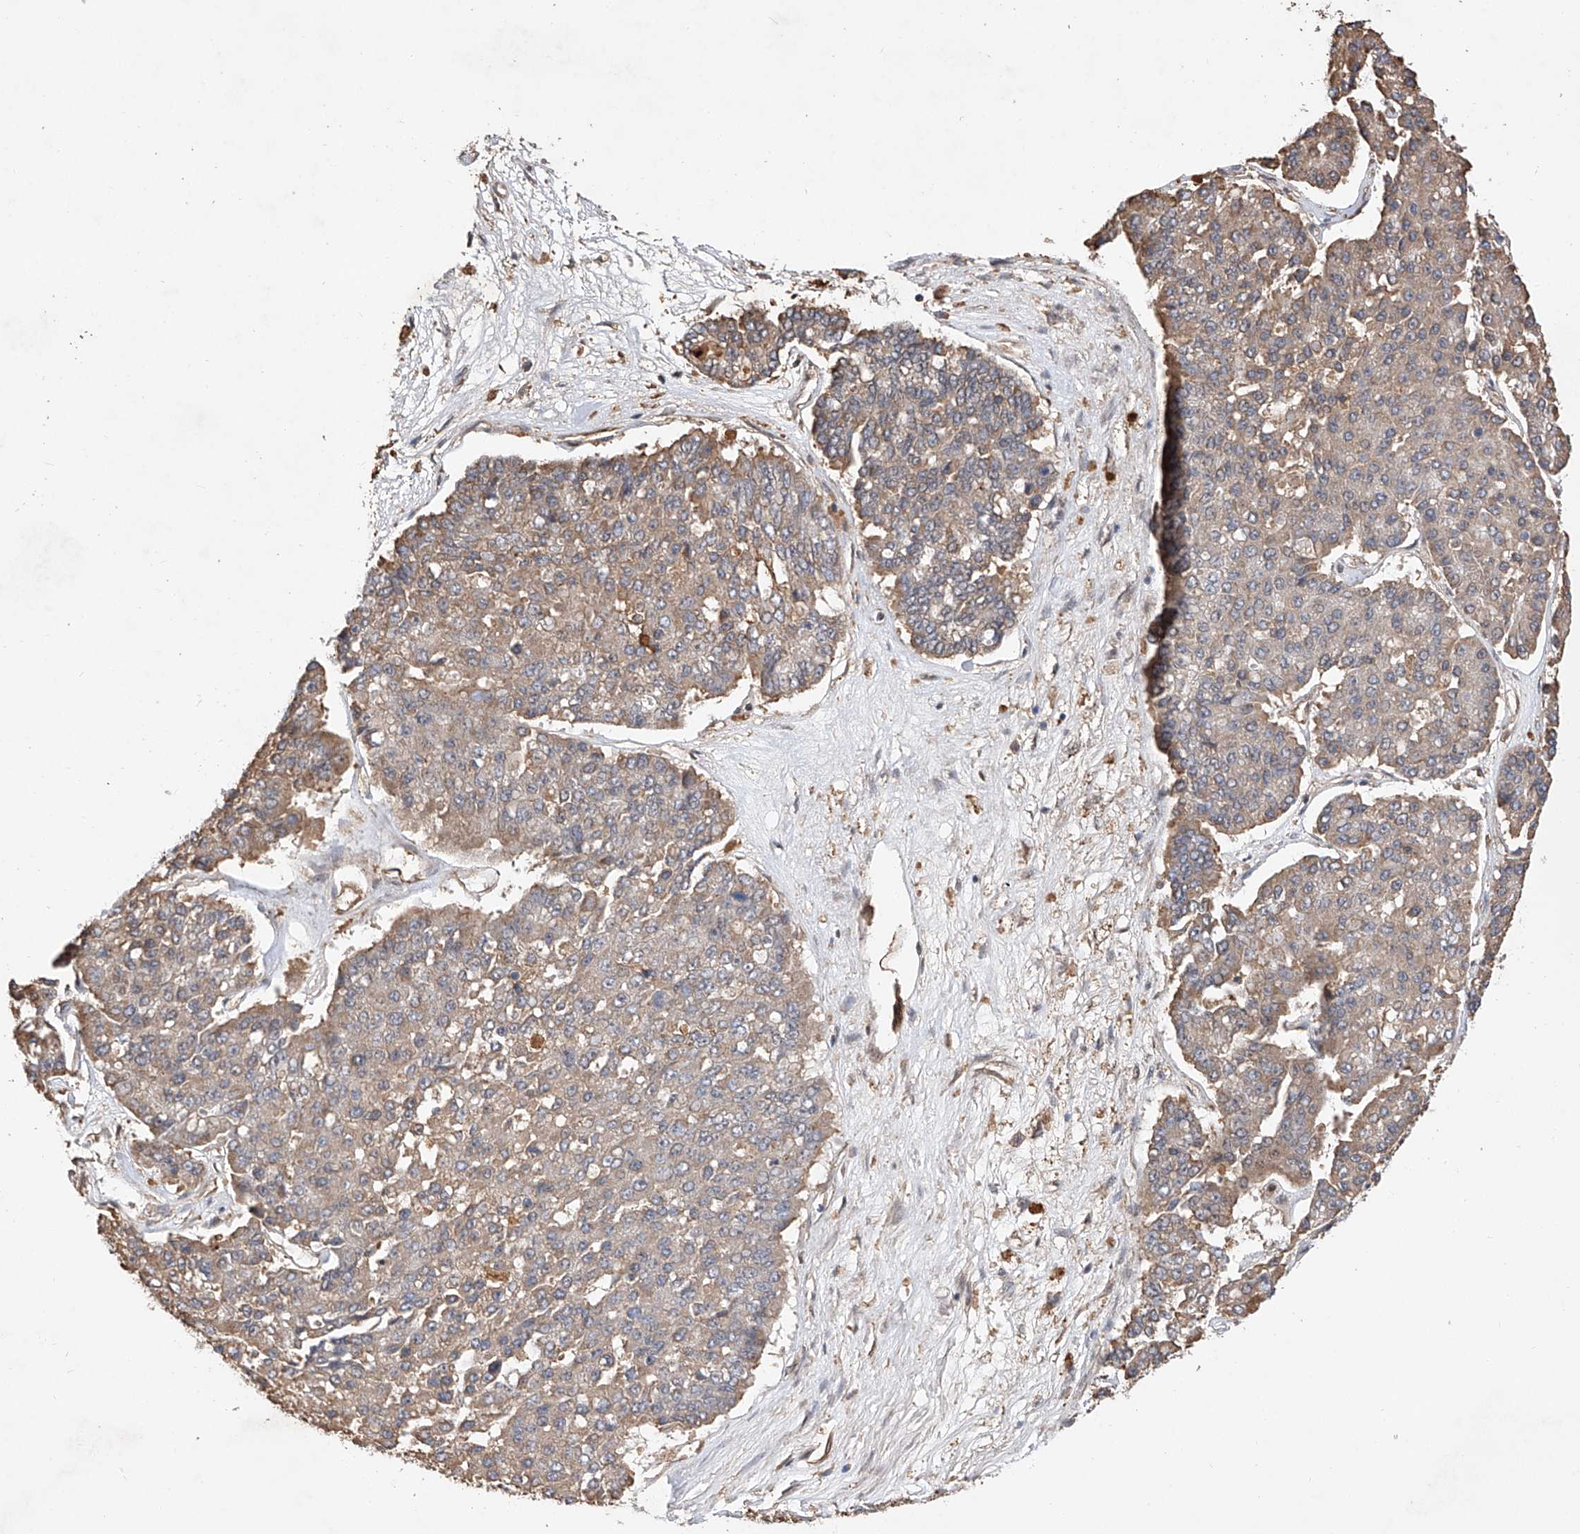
{"staining": {"intensity": "weak", "quantity": ">75%", "location": "cytoplasmic/membranous"}, "tissue": "pancreatic cancer", "cell_type": "Tumor cells", "image_type": "cancer", "snomed": [{"axis": "morphology", "description": "Adenocarcinoma, NOS"}, {"axis": "topography", "description": "Pancreas"}], "caption": "Pancreatic cancer (adenocarcinoma) stained with DAB IHC reveals low levels of weak cytoplasmic/membranous positivity in approximately >75% of tumor cells. The staining was performed using DAB (3,3'-diaminobenzidine), with brown indicating positive protein expression. Nuclei are stained blue with hematoxylin.", "gene": "RILPL2", "patient": {"sex": "male", "age": 50}}